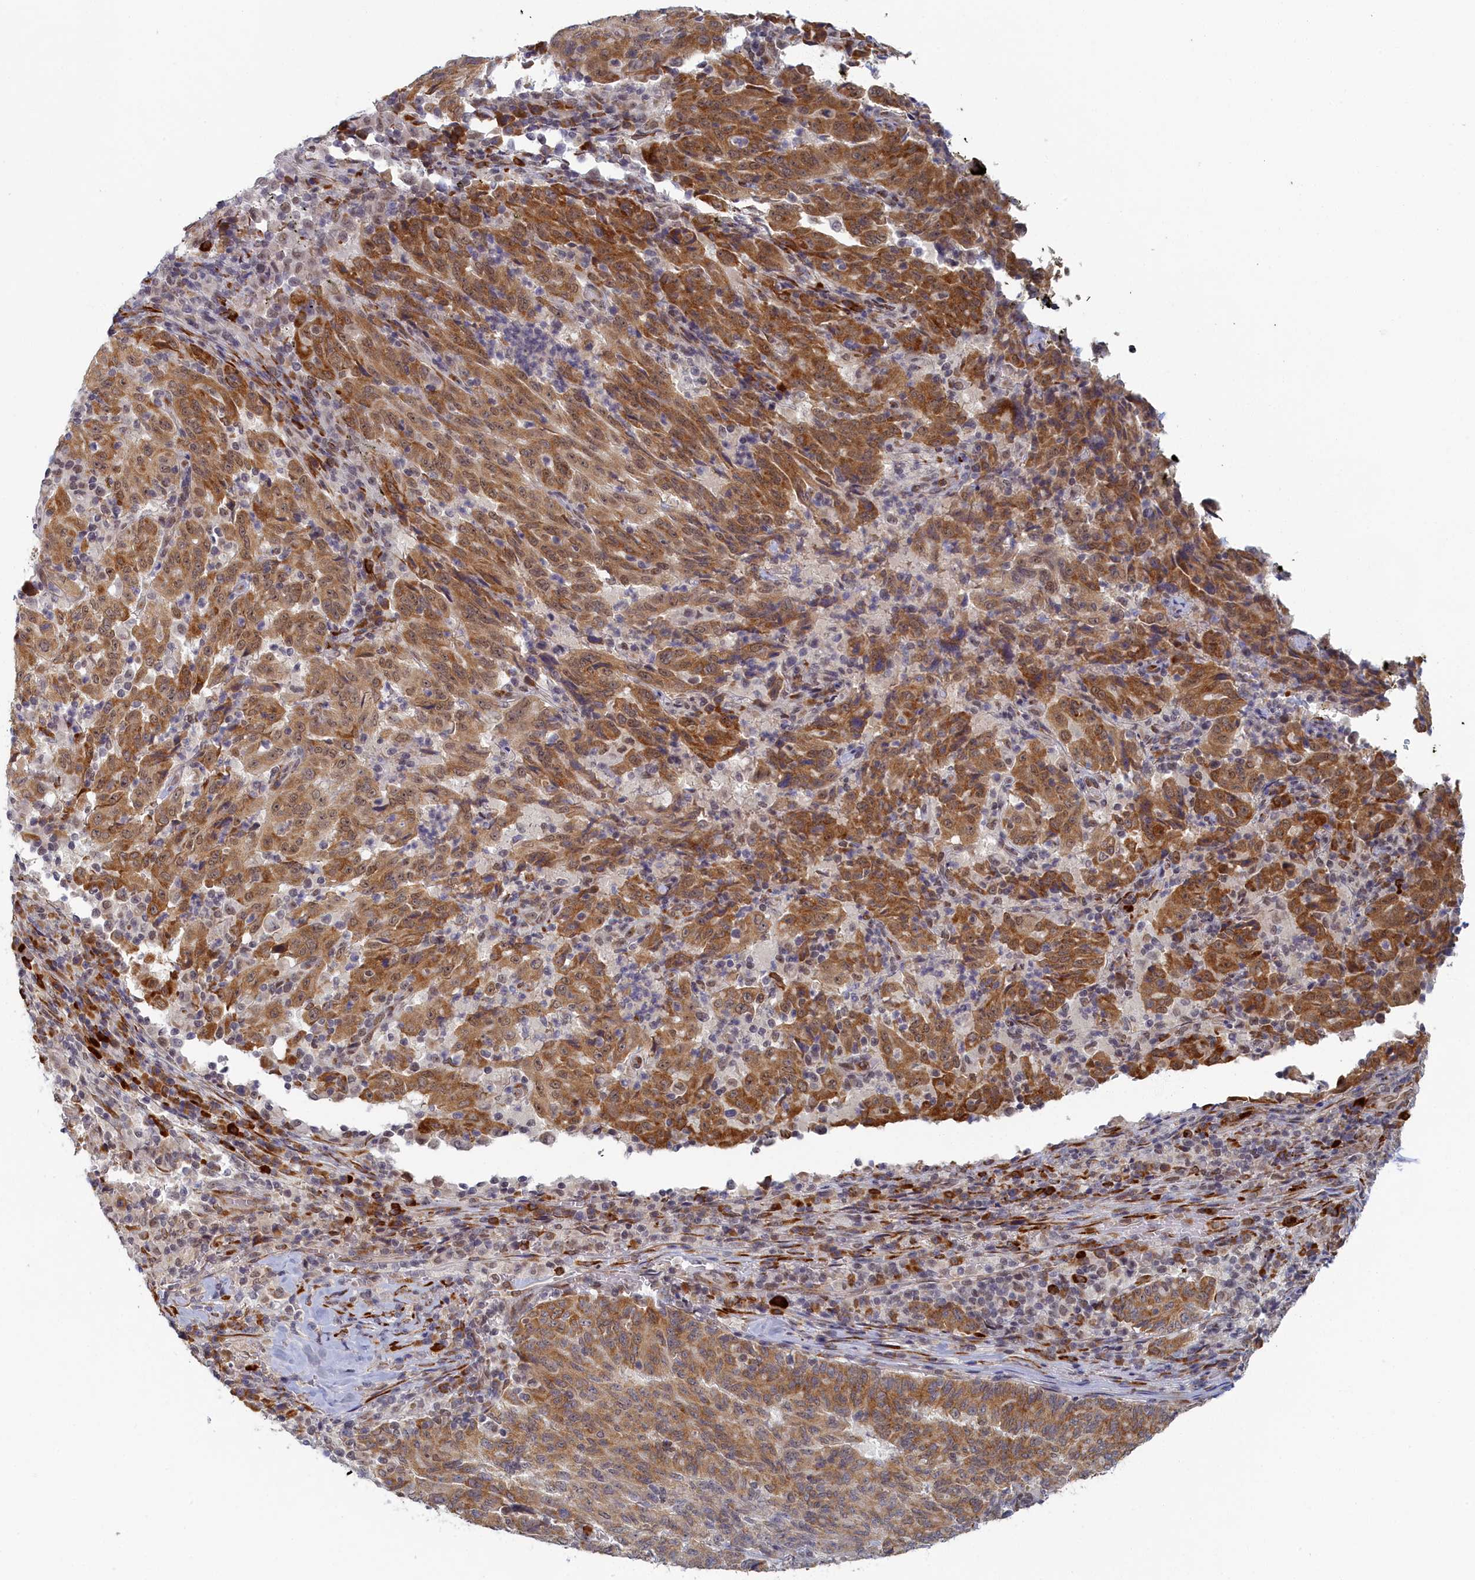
{"staining": {"intensity": "moderate", "quantity": ">75%", "location": "cytoplasmic/membranous"}, "tissue": "pancreatic cancer", "cell_type": "Tumor cells", "image_type": "cancer", "snomed": [{"axis": "morphology", "description": "Adenocarcinoma, NOS"}, {"axis": "topography", "description": "Pancreas"}], "caption": "A micrograph showing moderate cytoplasmic/membranous staining in about >75% of tumor cells in pancreatic cancer, as visualized by brown immunohistochemical staining.", "gene": "DNAJC17", "patient": {"sex": "male", "age": 63}}